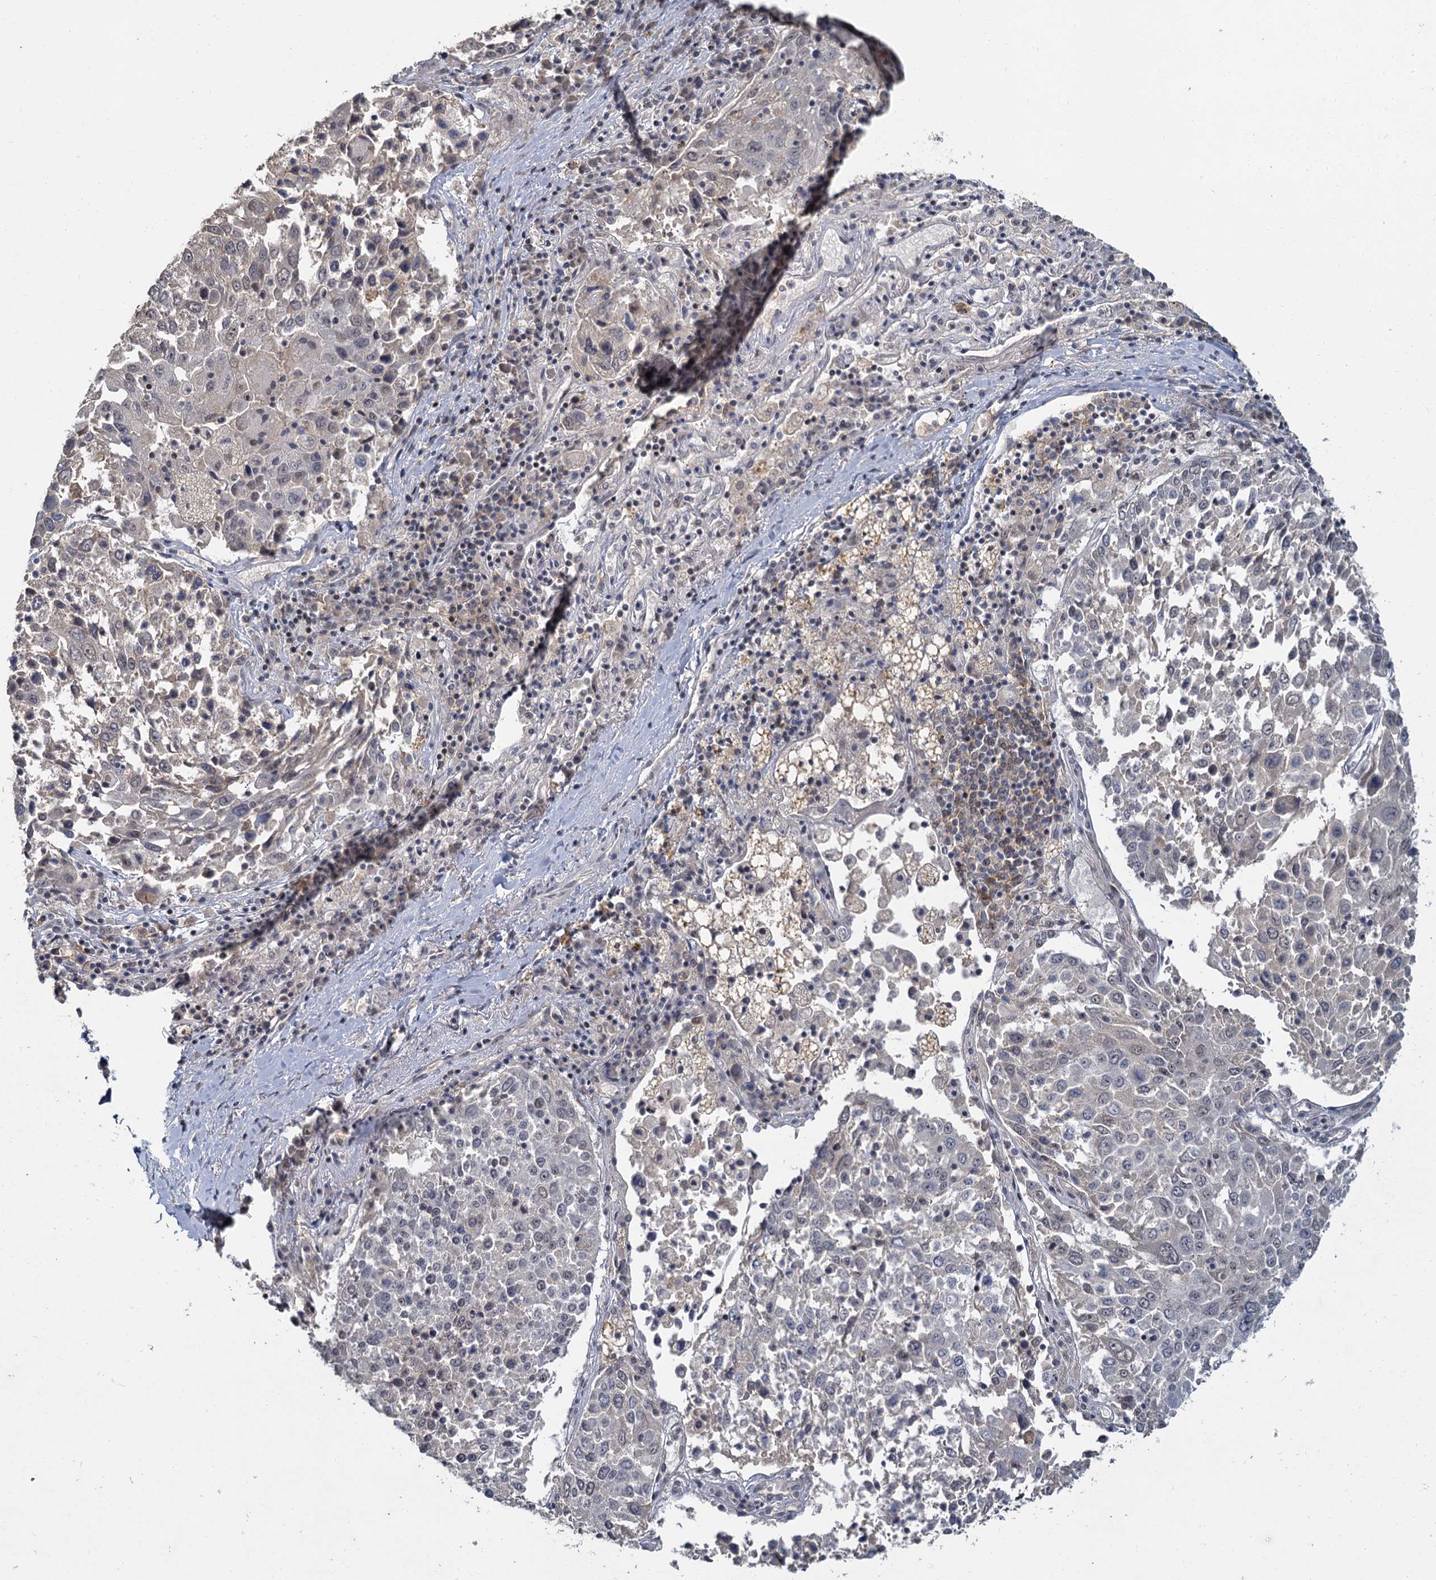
{"staining": {"intensity": "negative", "quantity": "none", "location": "none"}, "tissue": "lung cancer", "cell_type": "Tumor cells", "image_type": "cancer", "snomed": [{"axis": "morphology", "description": "Squamous cell carcinoma, NOS"}, {"axis": "topography", "description": "Lung"}], "caption": "Tumor cells show no significant staining in squamous cell carcinoma (lung). The staining was performed using DAB to visualize the protein expression in brown, while the nuclei were stained in blue with hematoxylin (Magnification: 20x).", "gene": "MUCL1", "patient": {"sex": "male", "age": 65}}